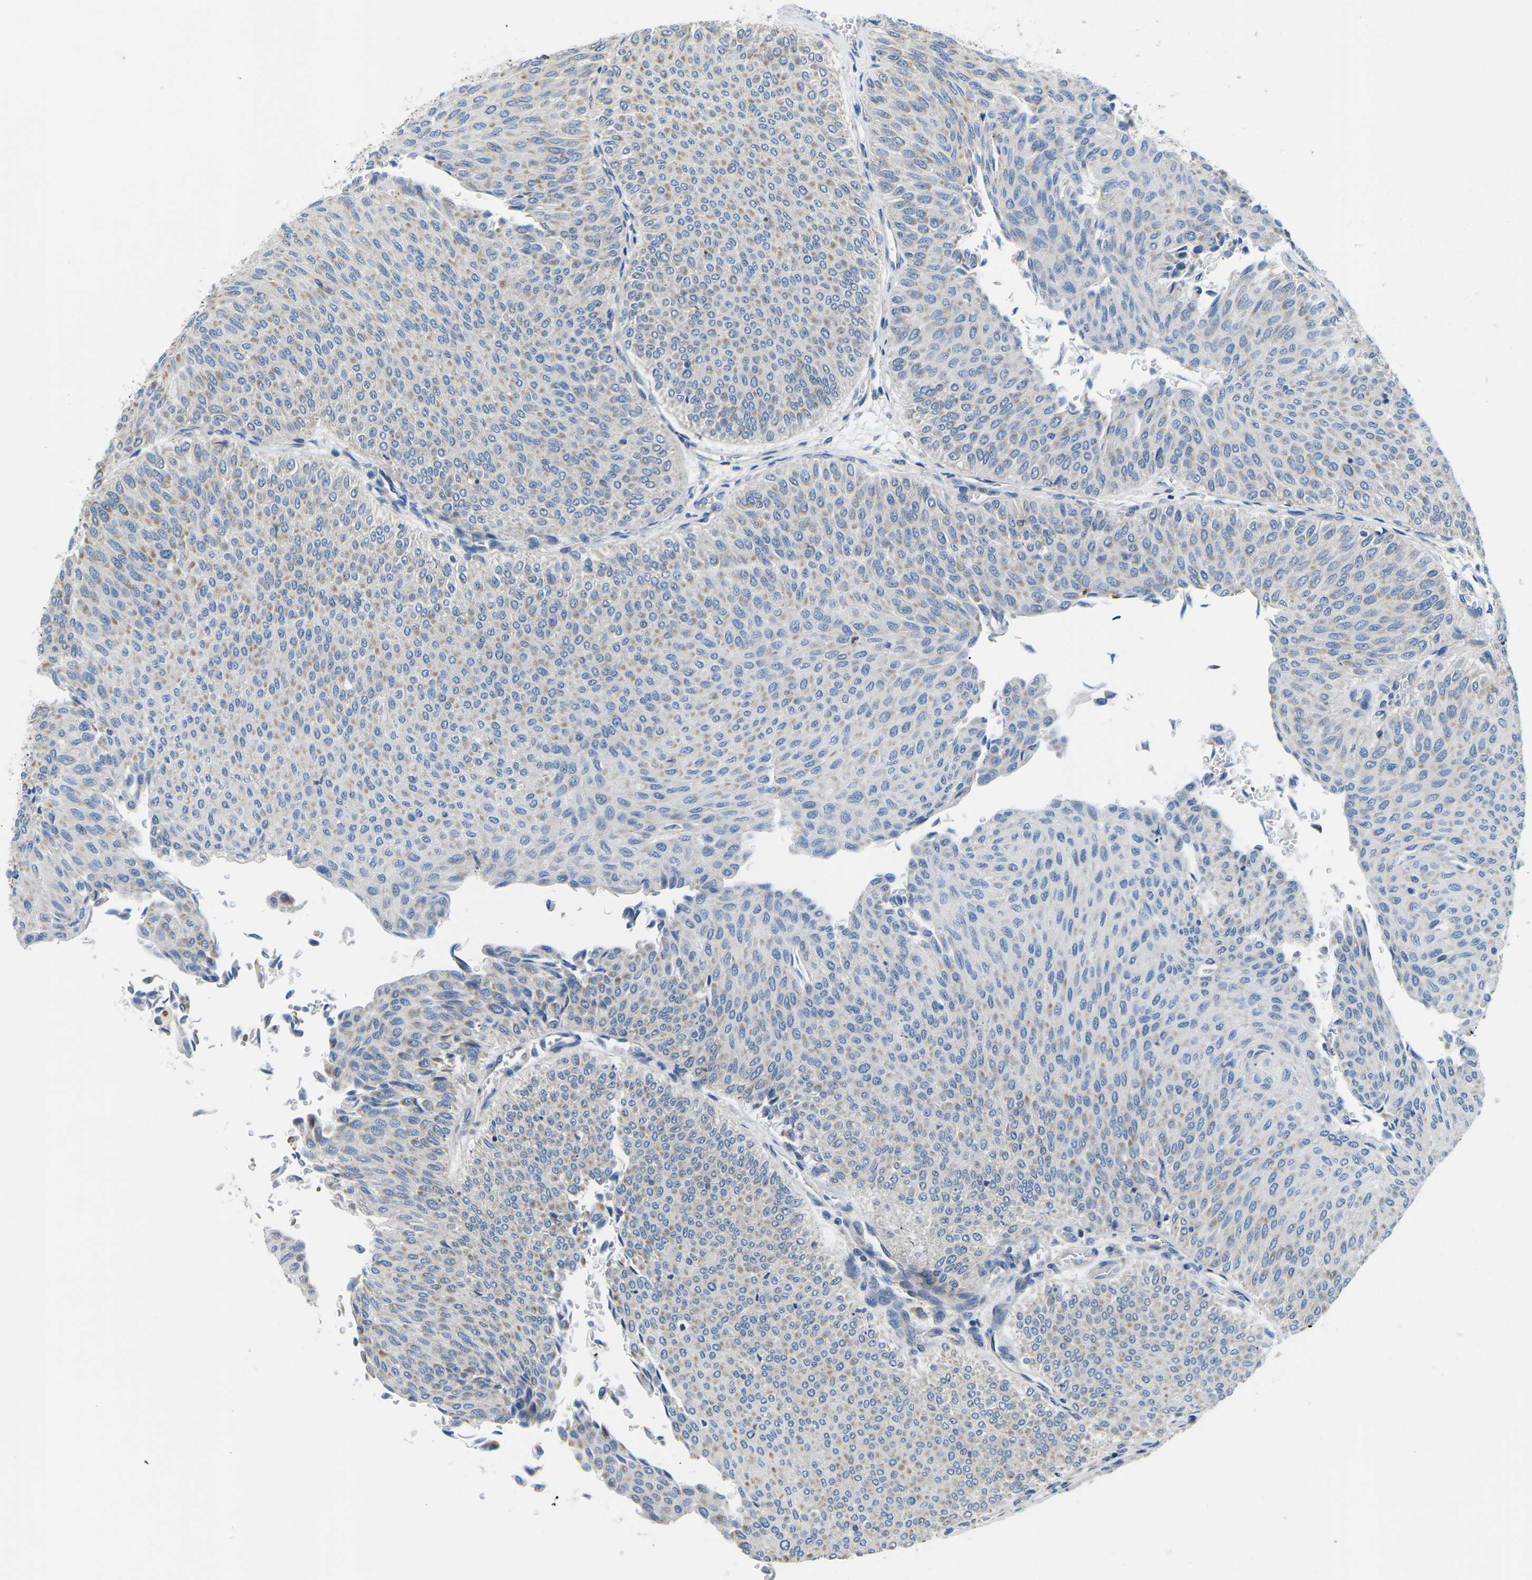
{"staining": {"intensity": "weak", "quantity": ">75%", "location": "cytoplasmic/membranous"}, "tissue": "urothelial cancer", "cell_type": "Tumor cells", "image_type": "cancer", "snomed": [{"axis": "morphology", "description": "Urothelial carcinoma, Low grade"}, {"axis": "topography", "description": "Urinary bladder"}], "caption": "Immunohistochemistry (IHC) micrograph of human urothelial cancer stained for a protein (brown), which shows low levels of weak cytoplasmic/membranous staining in about >75% of tumor cells.", "gene": "TMEFF2", "patient": {"sex": "male", "age": 78}}